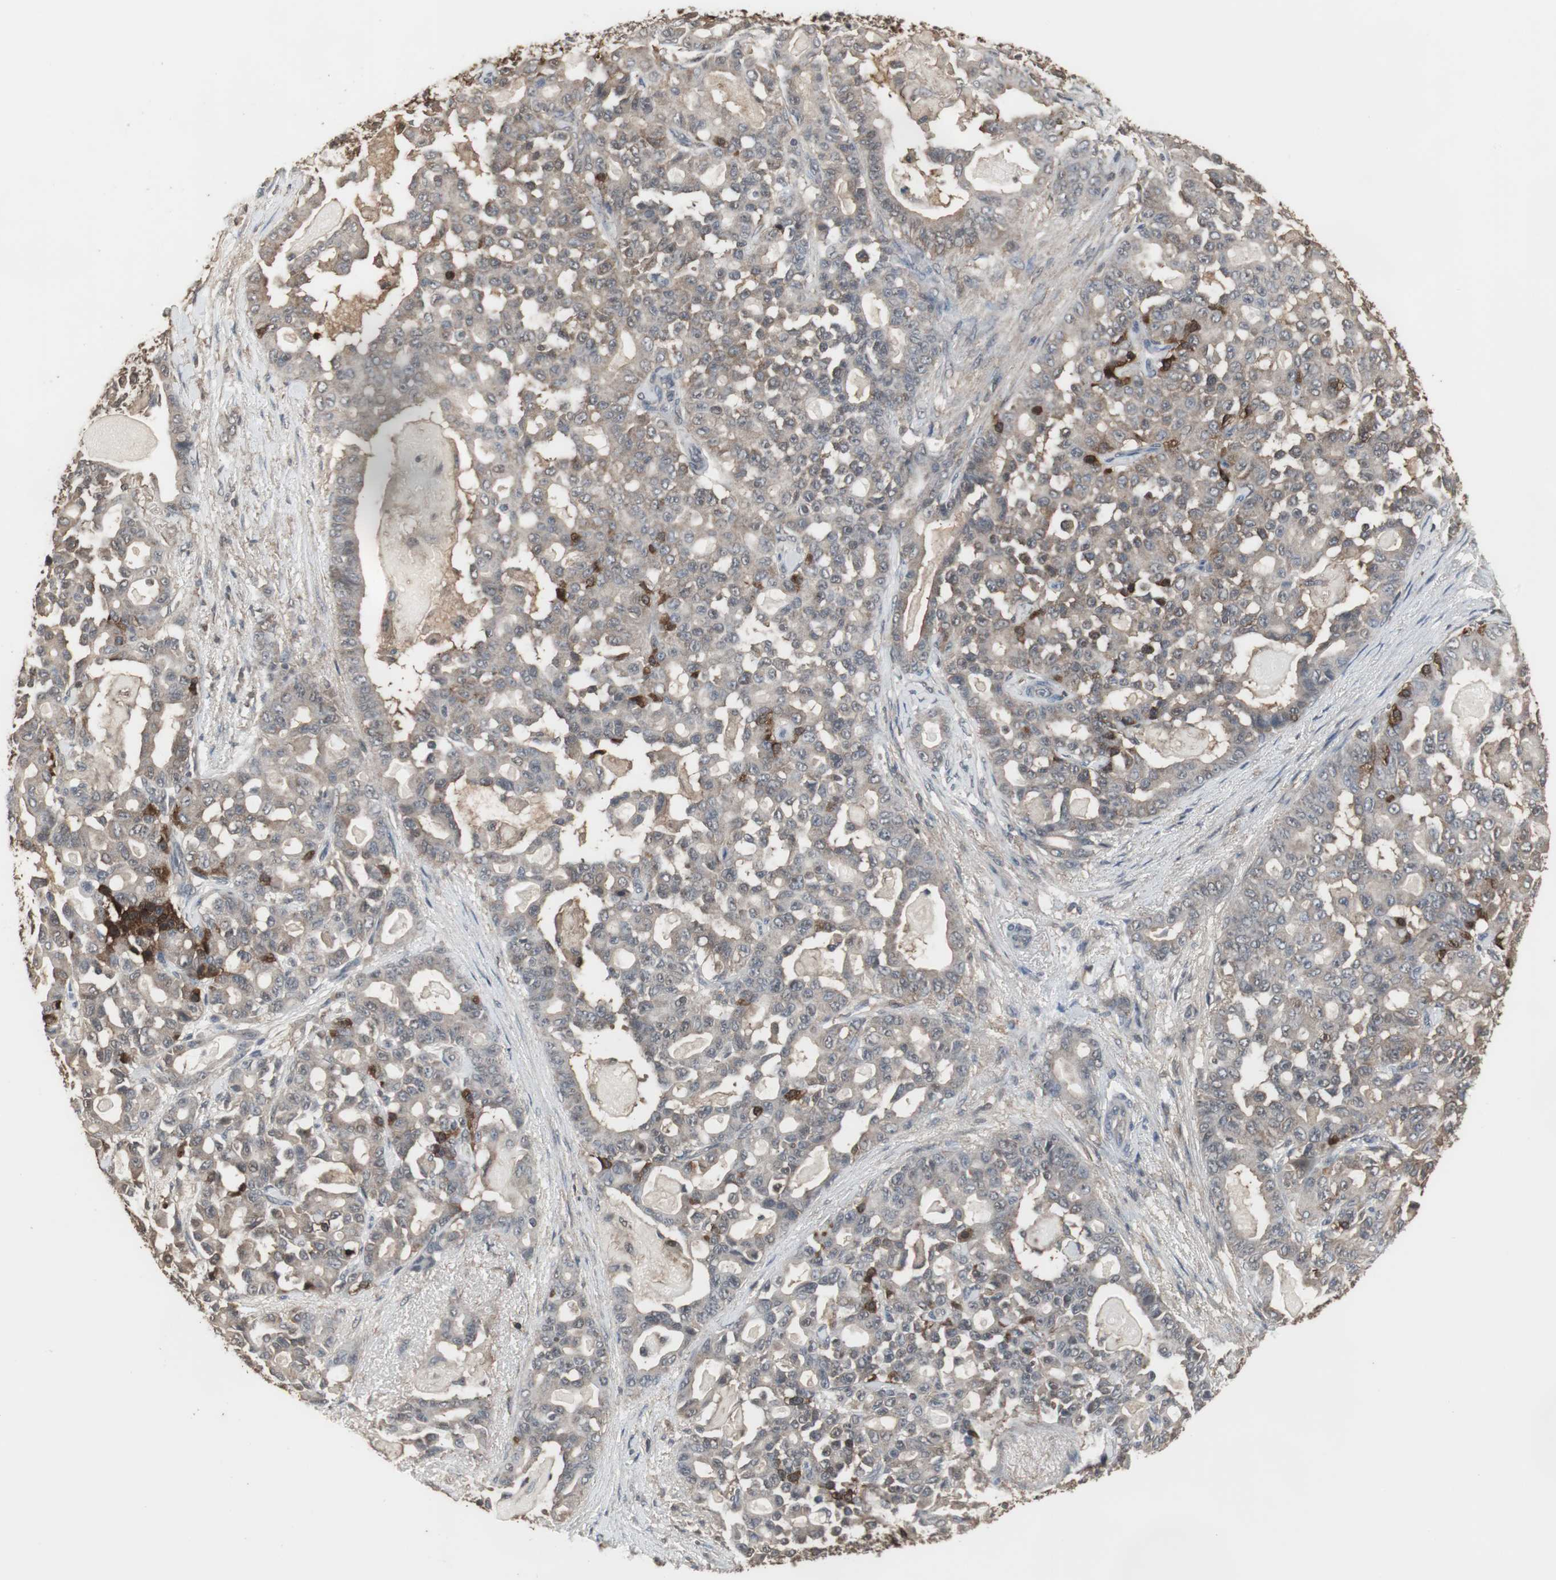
{"staining": {"intensity": "strong", "quantity": "<25%", "location": "cytoplasmic/membranous"}, "tissue": "pancreatic cancer", "cell_type": "Tumor cells", "image_type": "cancer", "snomed": [{"axis": "morphology", "description": "Adenocarcinoma, NOS"}, {"axis": "topography", "description": "Pancreas"}], "caption": "The image shows staining of pancreatic cancer (adenocarcinoma), revealing strong cytoplasmic/membranous protein staining (brown color) within tumor cells.", "gene": "HPRT1", "patient": {"sex": "male", "age": 63}}